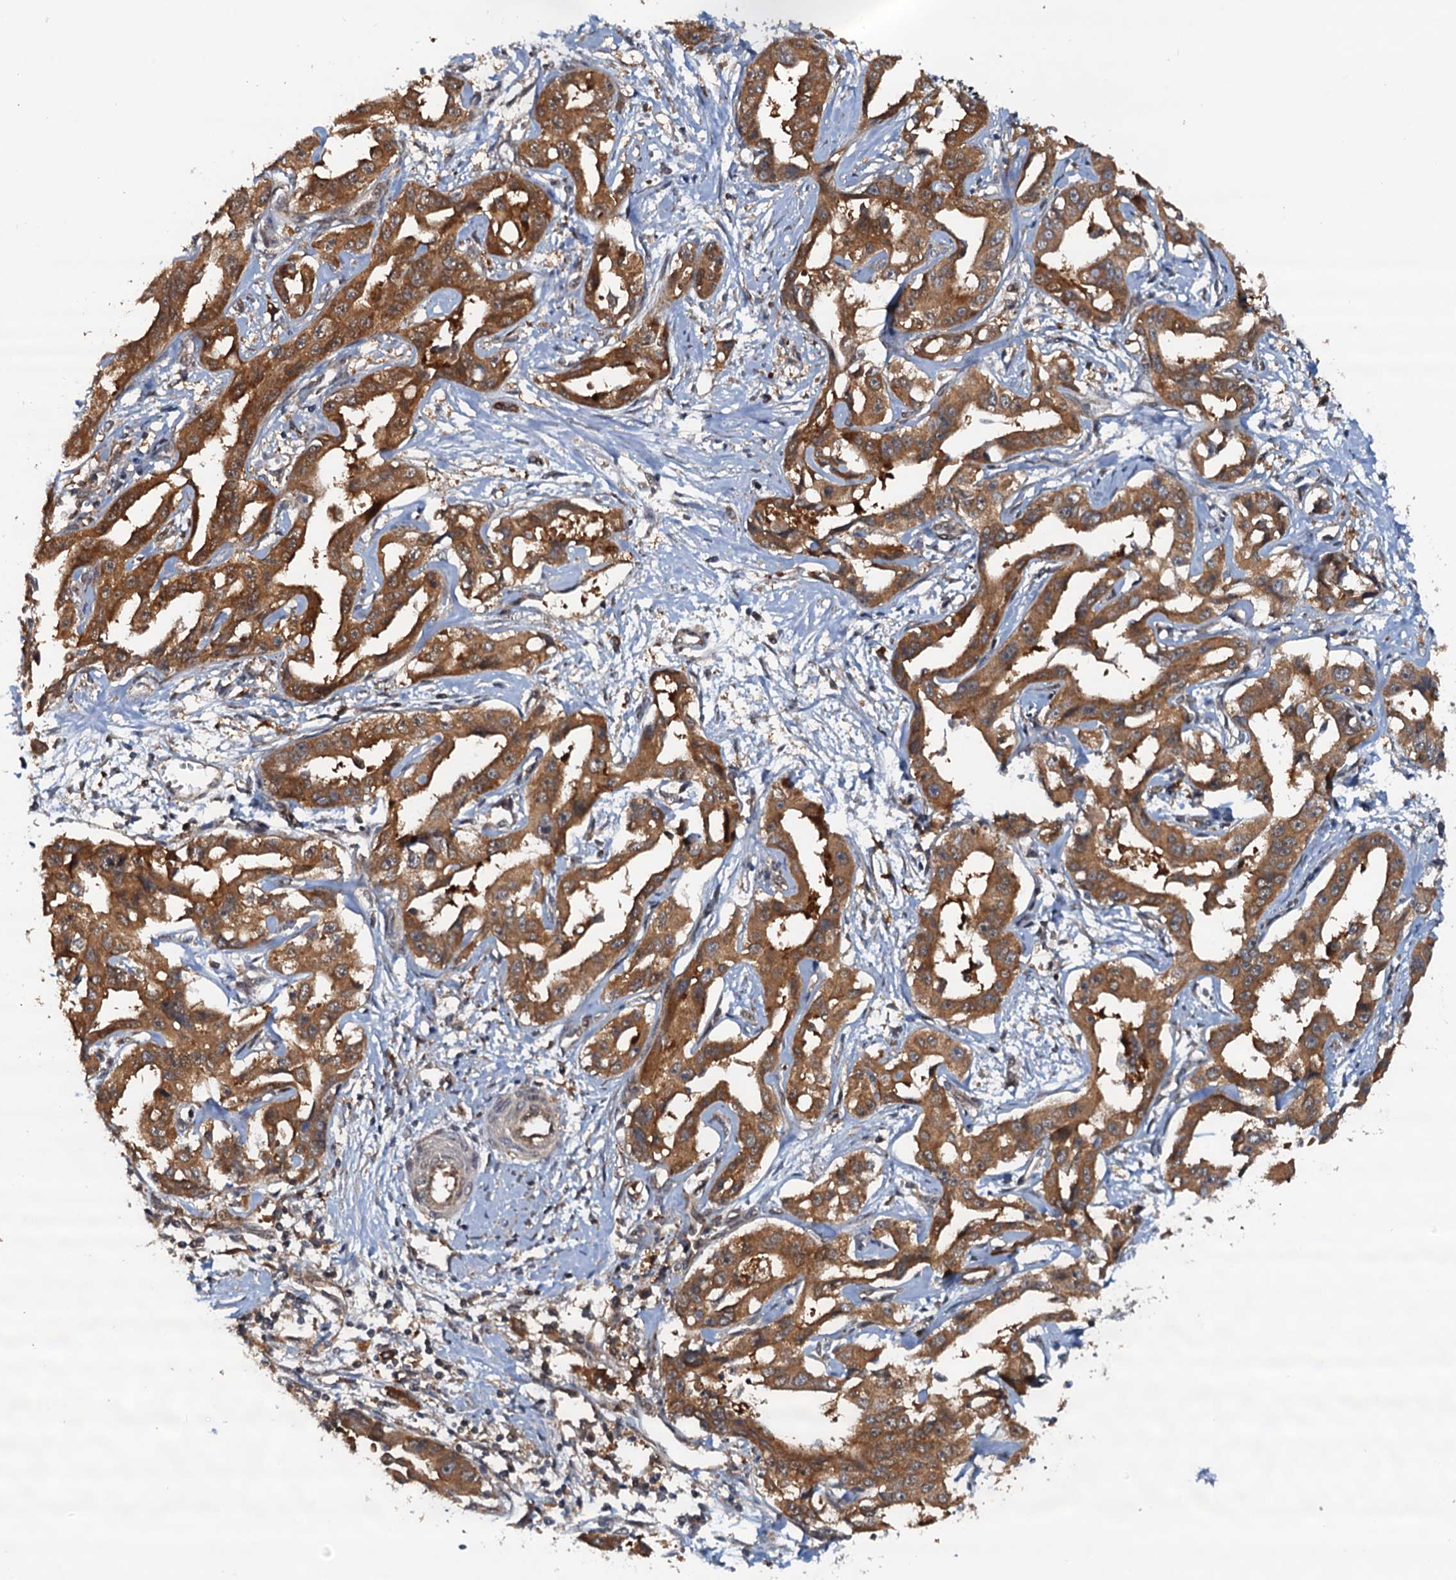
{"staining": {"intensity": "moderate", "quantity": ">75%", "location": "cytoplasmic/membranous"}, "tissue": "liver cancer", "cell_type": "Tumor cells", "image_type": "cancer", "snomed": [{"axis": "morphology", "description": "Cholangiocarcinoma"}, {"axis": "topography", "description": "Liver"}], "caption": "Immunohistochemical staining of liver cholangiocarcinoma exhibits medium levels of moderate cytoplasmic/membranous staining in about >75% of tumor cells.", "gene": "AAGAB", "patient": {"sex": "male", "age": 59}}